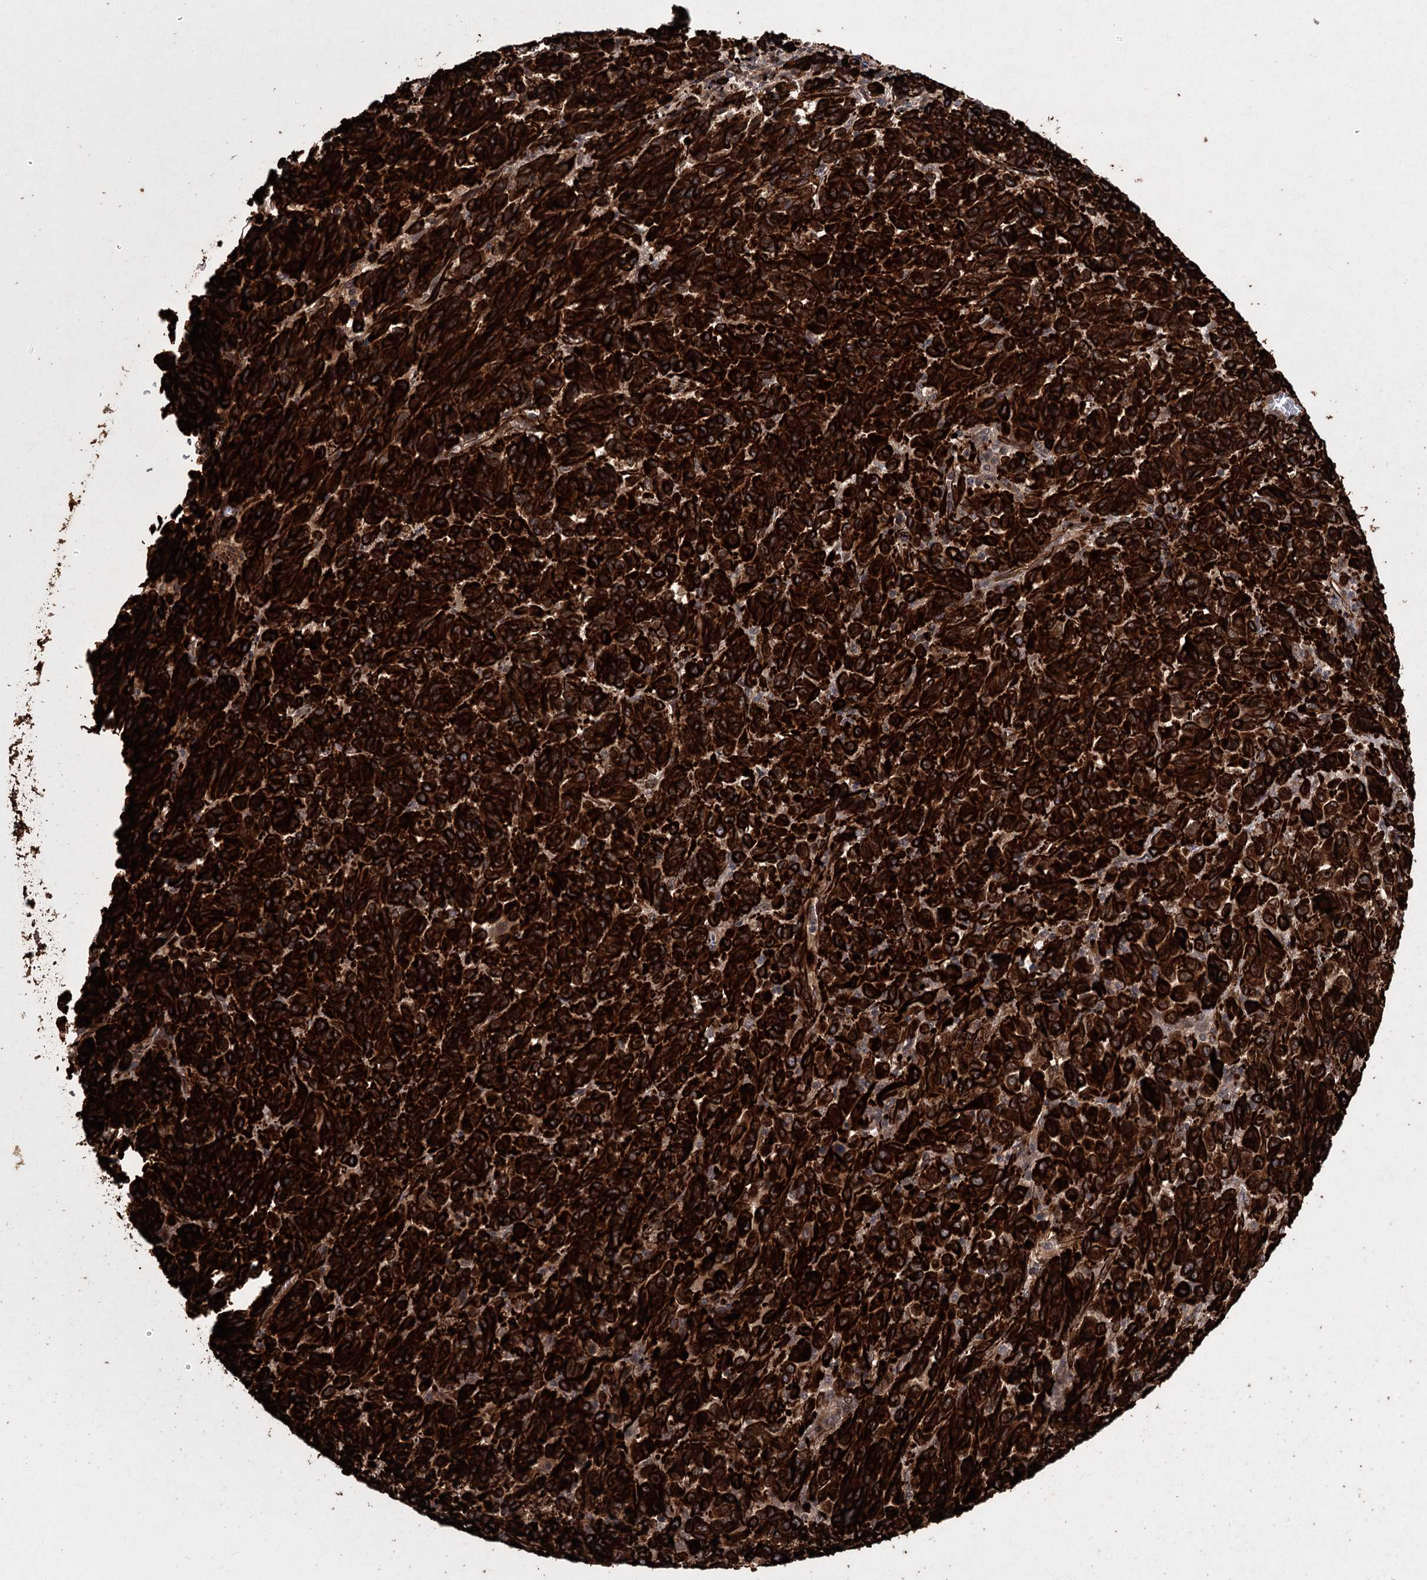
{"staining": {"intensity": "strong", "quantity": ">75%", "location": "cytoplasmic/membranous"}, "tissue": "melanoma", "cell_type": "Tumor cells", "image_type": "cancer", "snomed": [{"axis": "morphology", "description": "Malignant melanoma, Metastatic site"}, {"axis": "topography", "description": "Lung"}], "caption": "The micrograph demonstrates immunohistochemical staining of melanoma. There is strong cytoplasmic/membranous positivity is seen in approximately >75% of tumor cells.", "gene": "RPAP3", "patient": {"sex": "male", "age": 64}}